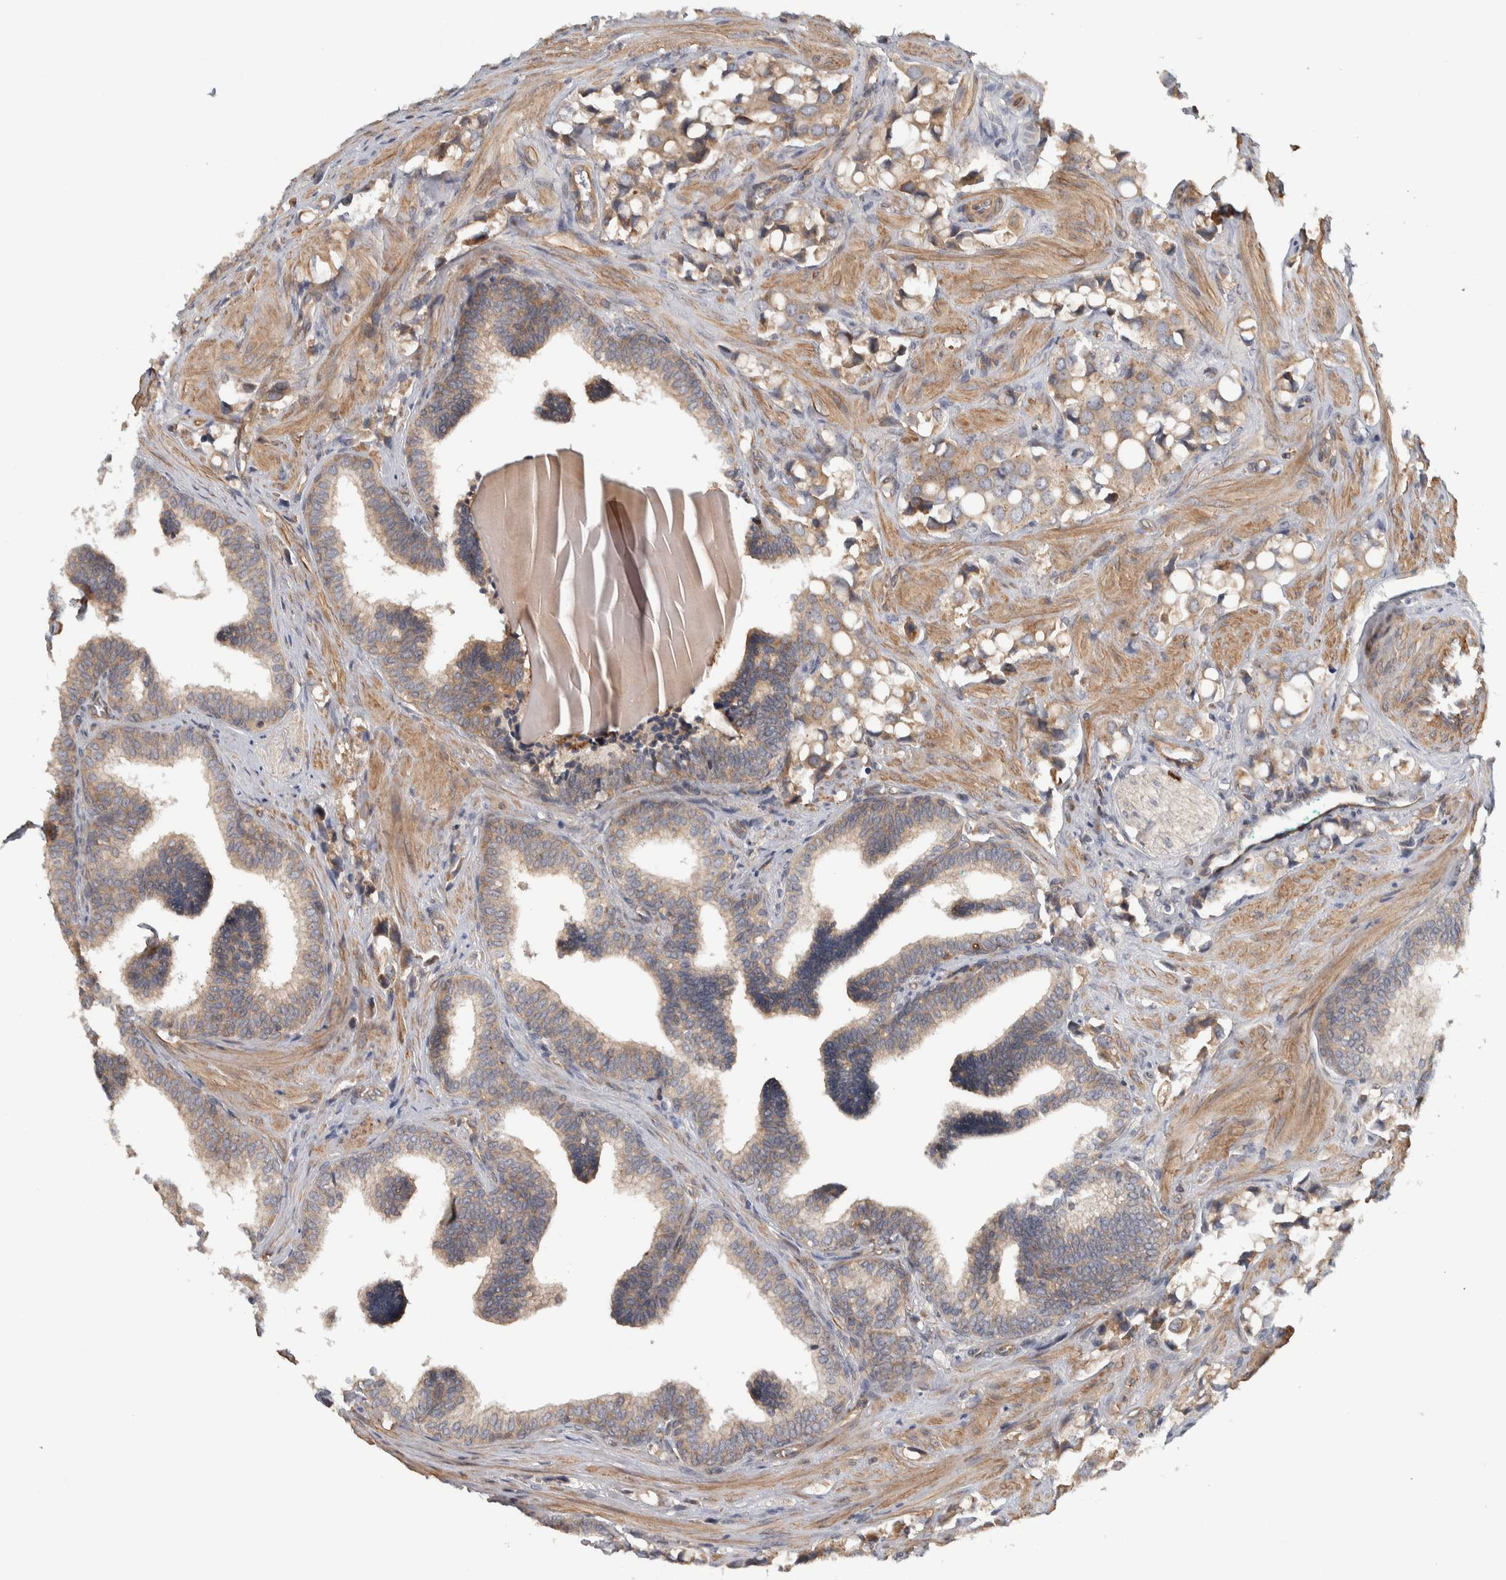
{"staining": {"intensity": "weak", "quantity": "25%-75%", "location": "cytoplasmic/membranous"}, "tissue": "prostate cancer", "cell_type": "Tumor cells", "image_type": "cancer", "snomed": [{"axis": "morphology", "description": "Adenocarcinoma, High grade"}, {"axis": "topography", "description": "Prostate"}], "caption": "Adenocarcinoma (high-grade) (prostate) stained with immunohistochemistry exhibits weak cytoplasmic/membranous positivity in about 25%-75% of tumor cells. Nuclei are stained in blue.", "gene": "TBC1D31", "patient": {"sex": "male", "age": 52}}